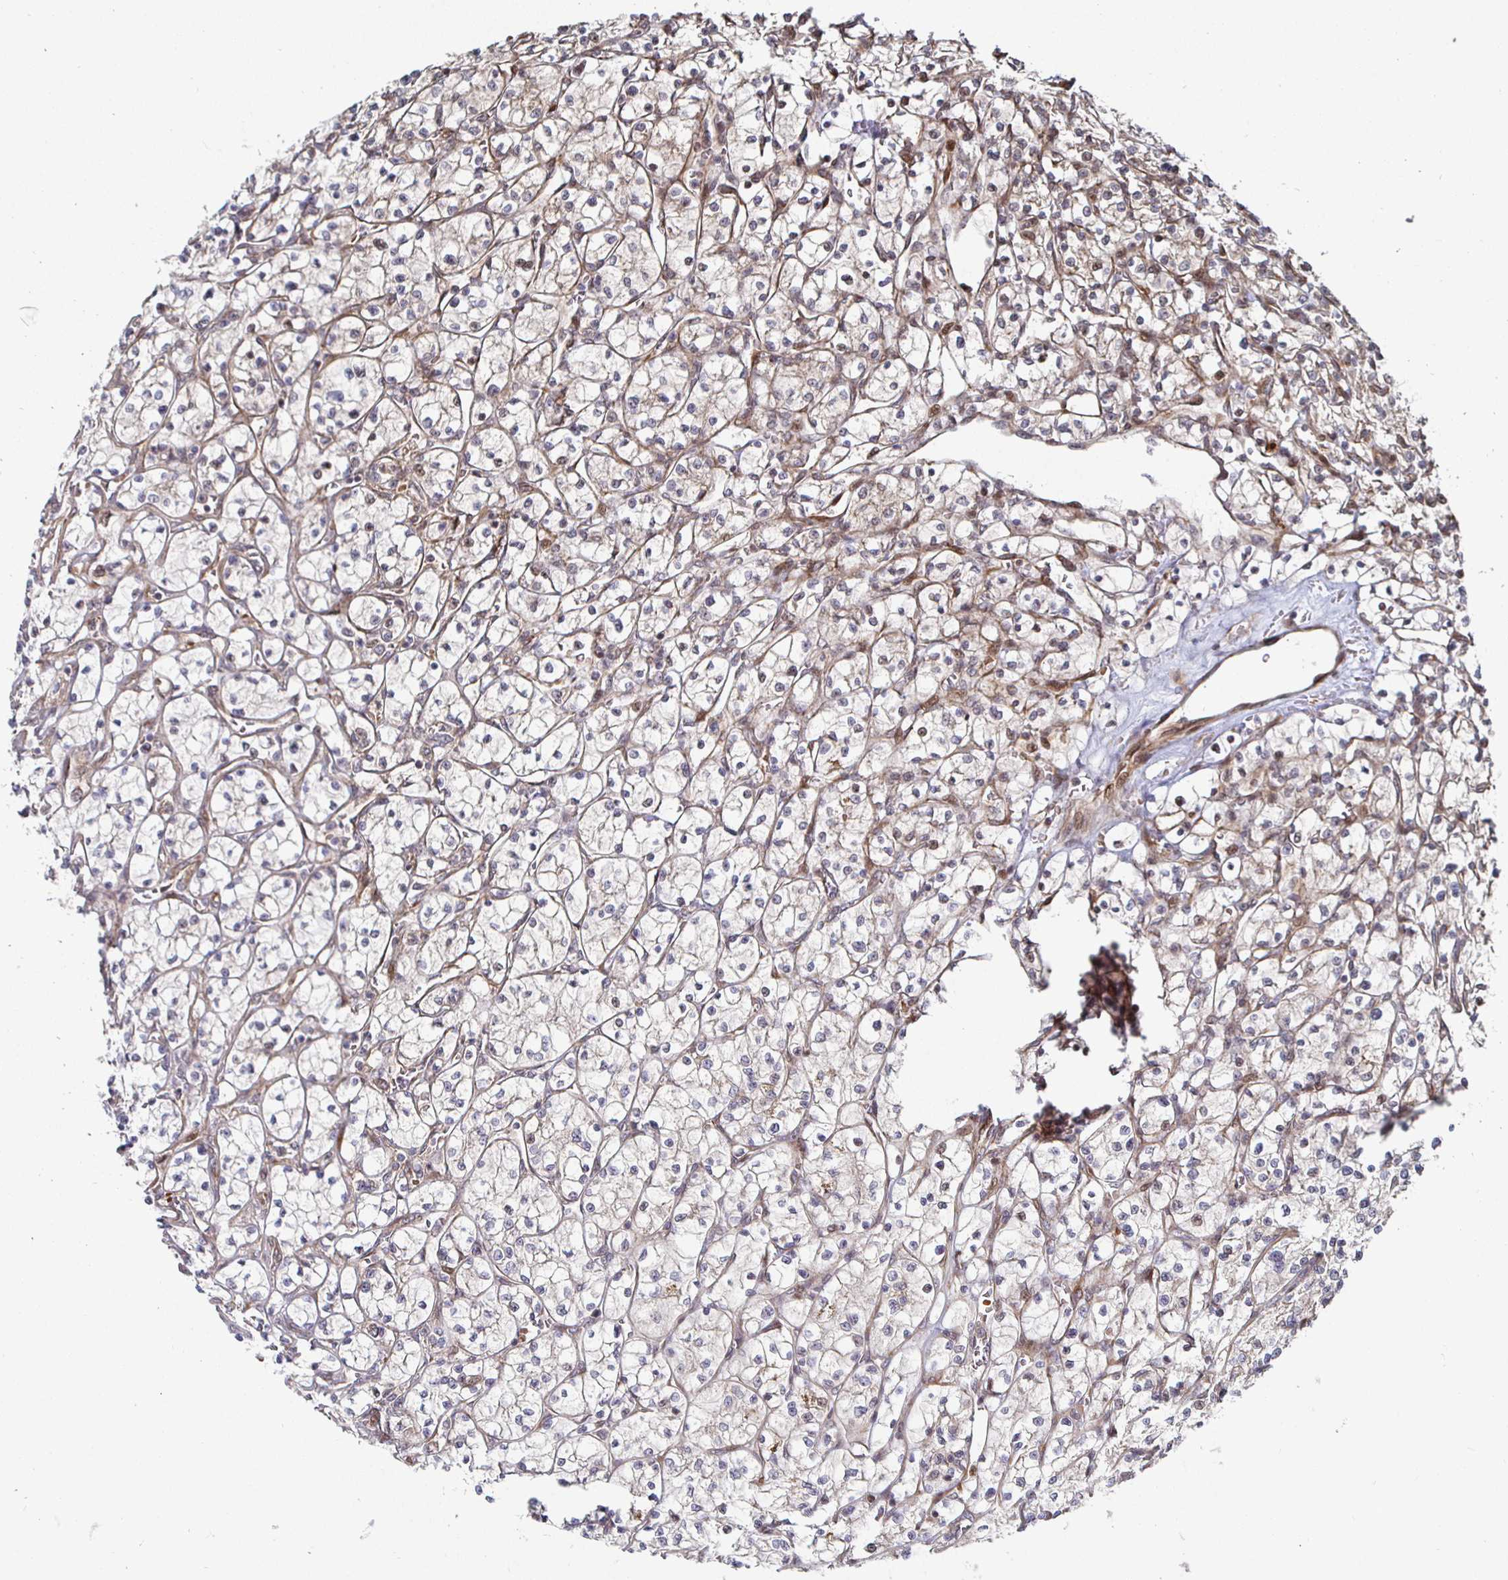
{"staining": {"intensity": "weak", "quantity": "<25%", "location": "cytoplasmic/membranous"}, "tissue": "renal cancer", "cell_type": "Tumor cells", "image_type": "cancer", "snomed": [{"axis": "morphology", "description": "Adenocarcinoma, NOS"}, {"axis": "topography", "description": "Kidney"}], "caption": "There is no significant positivity in tumor cells of renal cancer. (Stains: DAB immunohistochemistry with hematoxylin counter stain, Microscopy: brightfield microscopy at high magnification).", "gene": "TBKBP1", "patient": {"sex": "female", "age": 64}}